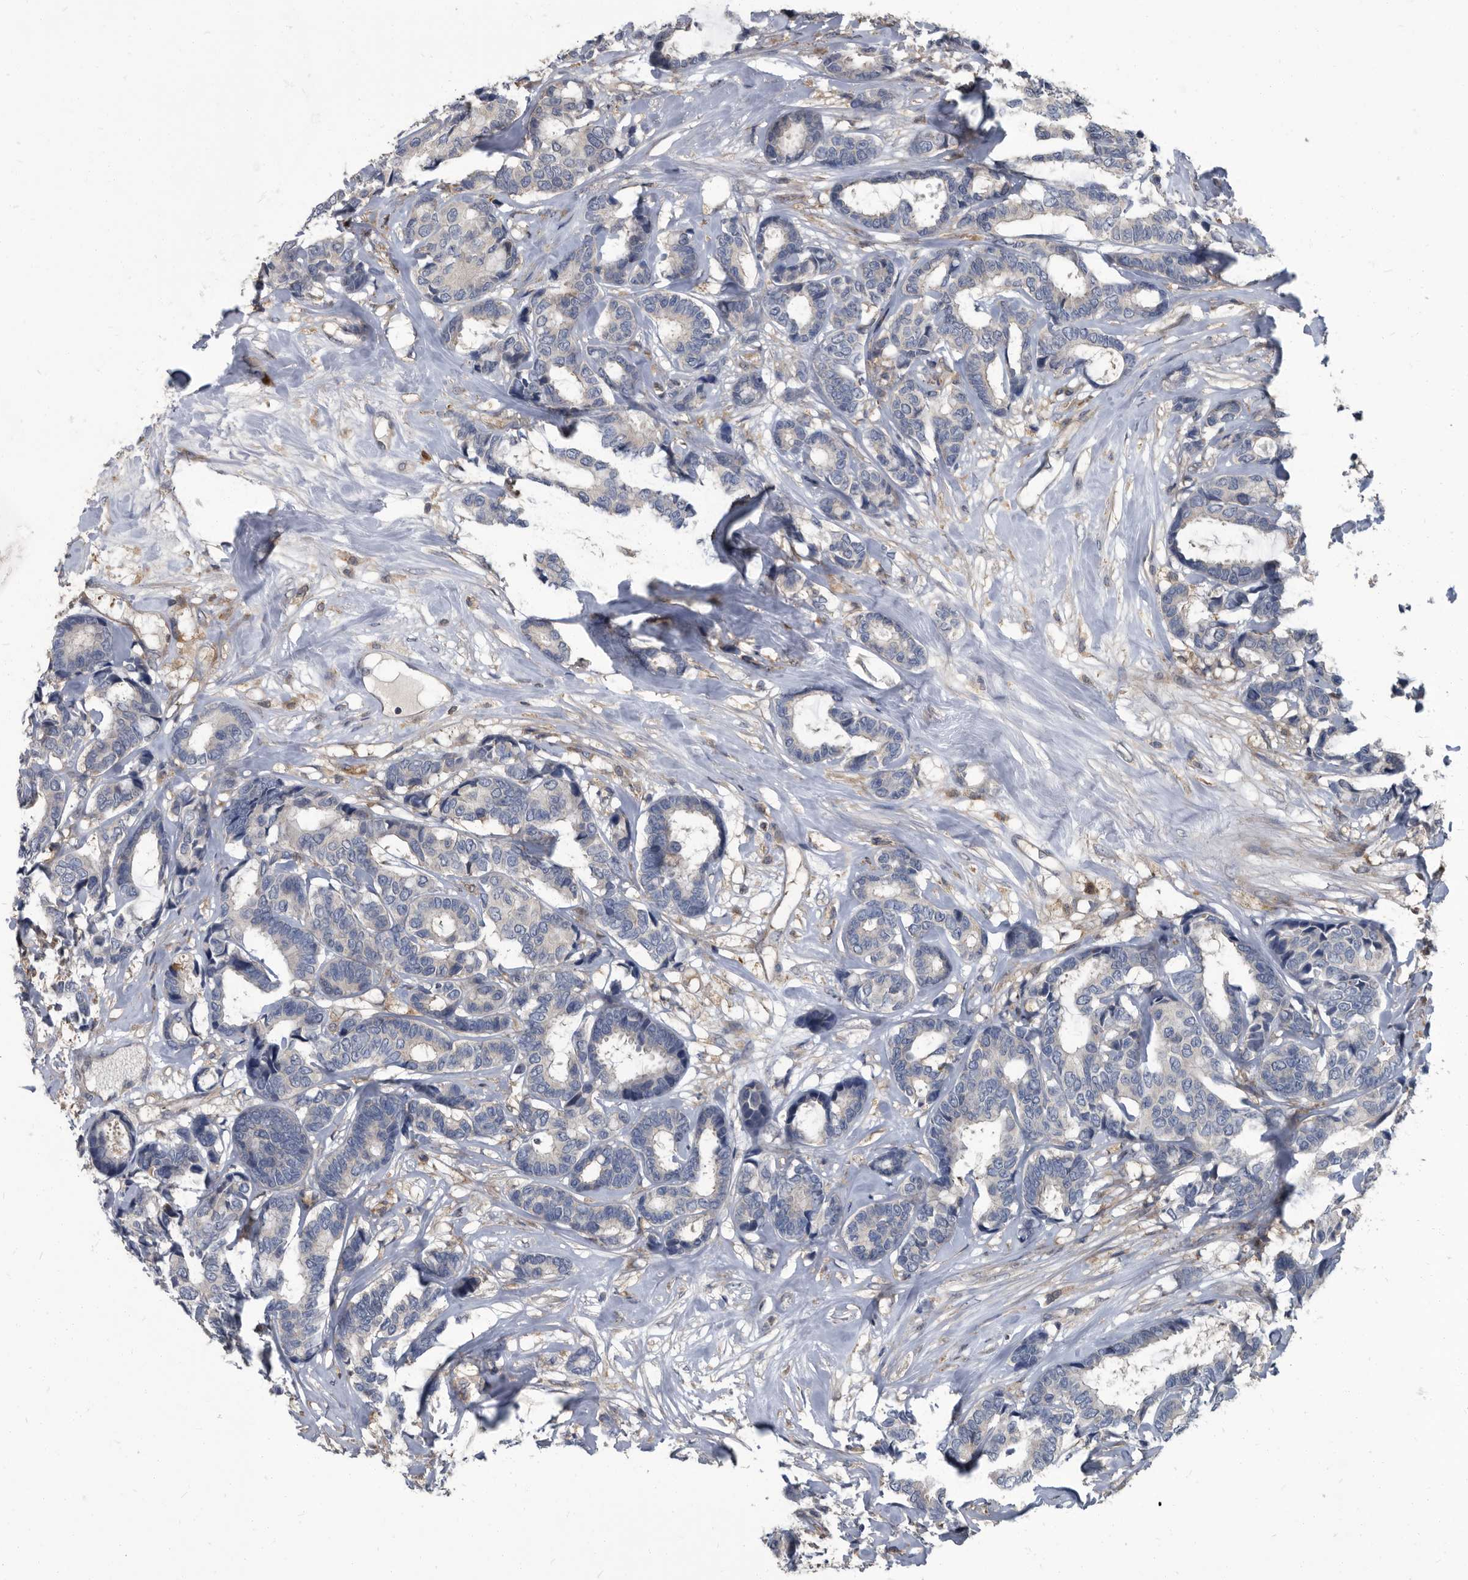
{"staining": {"intensity": "negative", "quantity": "none", "location": "none"}, "tissue": "breast cancer", "cell_type": "Tumor cells", "image_type": "cancer", "snomed": [{"axis": "morphology", "description": "Duct carcinoma"}, {"axis": "topography", "description": "Breast"}], "caption": "There is no significant expression in tumor cells of intraductal carcinoma (breast). The staining is performed using DAB brown chromogen with nuclei counter-stained in using hematoxylin.", "gene": "CDV3", "patient": {"sex": "female", "age": 87}}